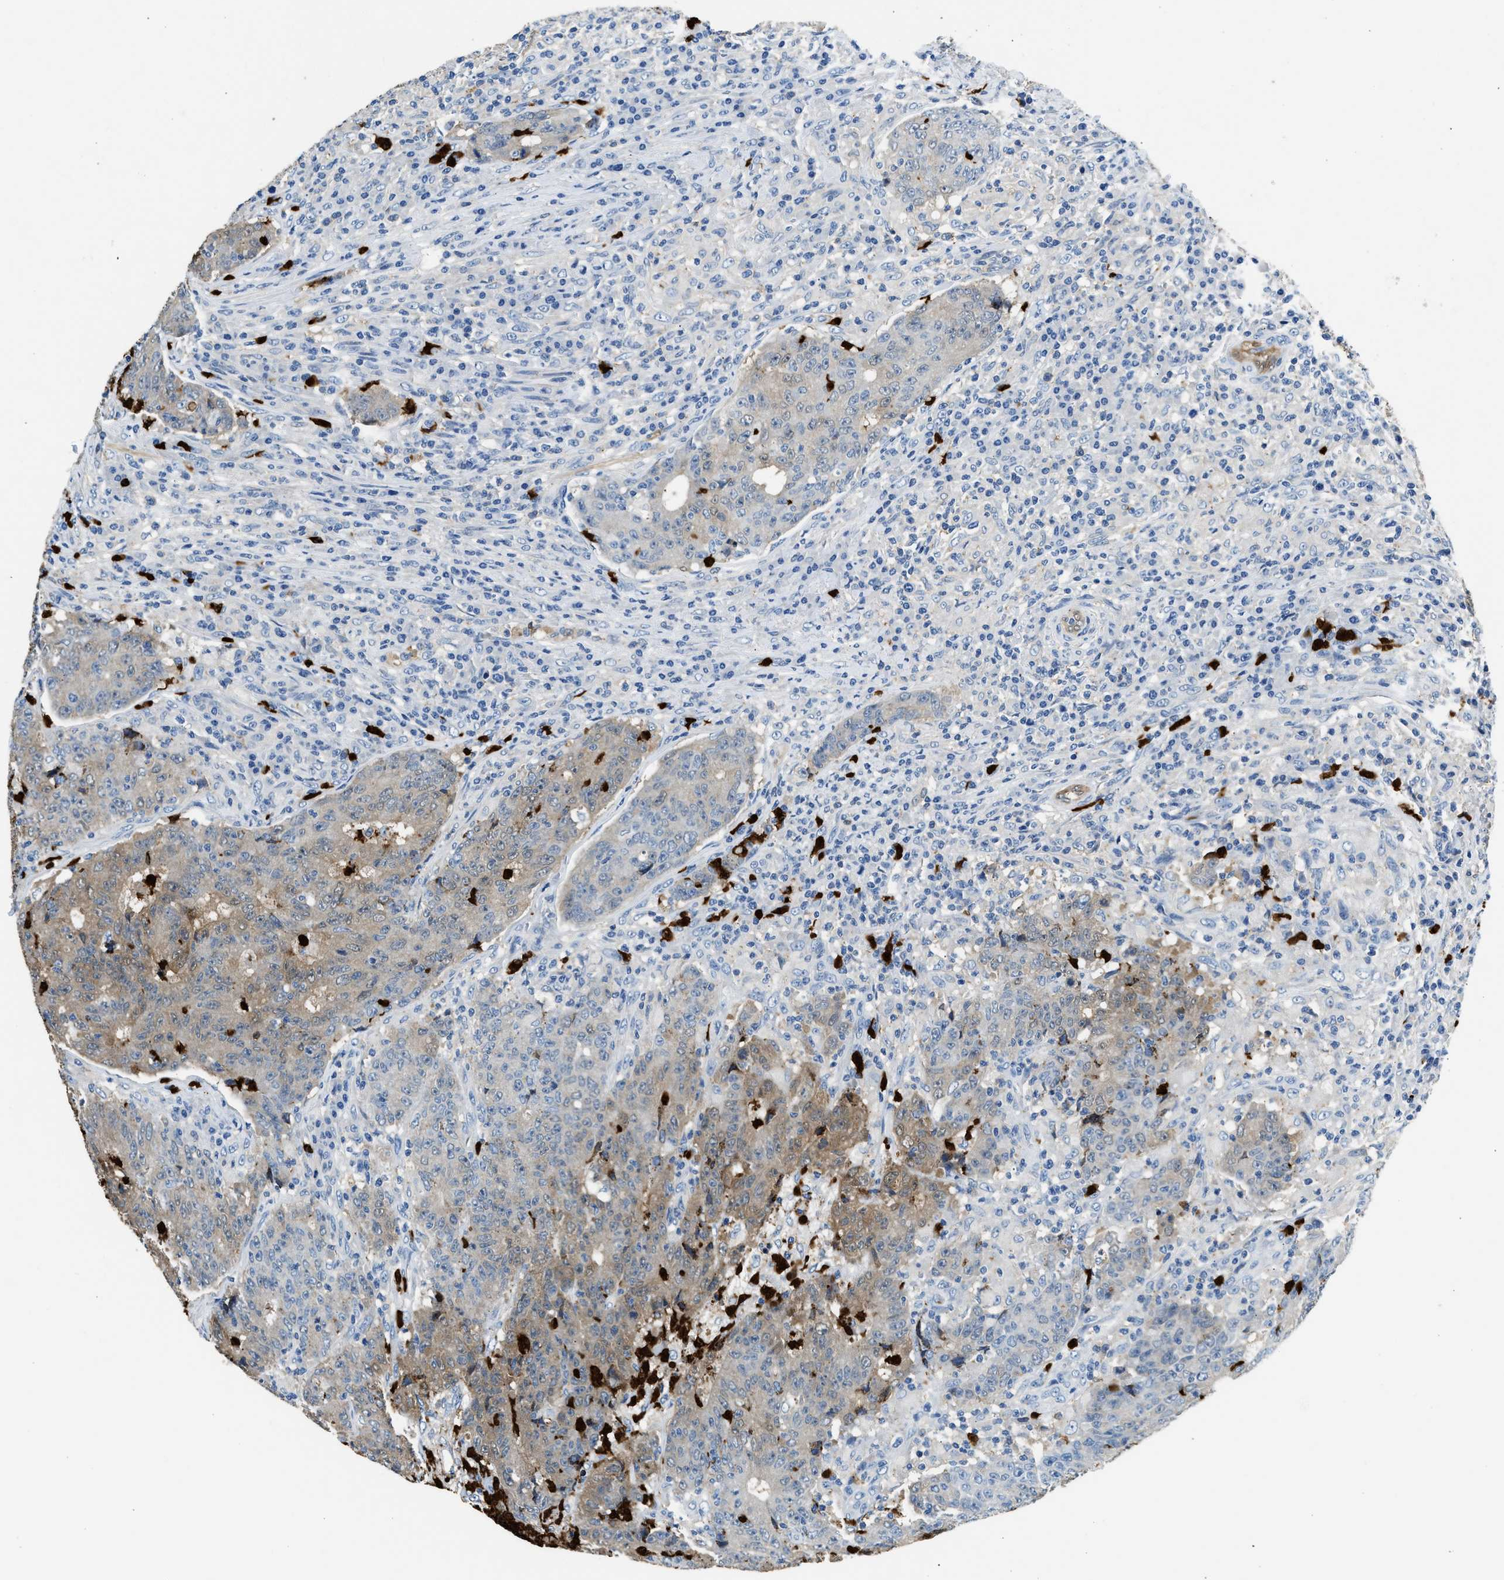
{"staining": {"intensity": "weak", "quantity": "25%-75%", "location": "cytoplasmic/membranous"}, "tissue": "colorectal cancer", "cell_type": "Tumor cells", "image_type": "cancer", "snomed": [{"axis": "morphology", "description": "Normal tissue, NOS"}, {"axis": "morphology", "description": "Adenocarcinoma, NOS"}, {"axis": "topography", "description": "Colon"}], "caption": "Immunohistochemistry (IHC) histopathology image of colorectal cancer stained for a protein (brown), which reveals low levels of weak cytoplasmic/membranous expression in approximately 25%-75% of tumor cells.", "gene": "ANXA3", "patient": {"sex": "female", "age": 75}}